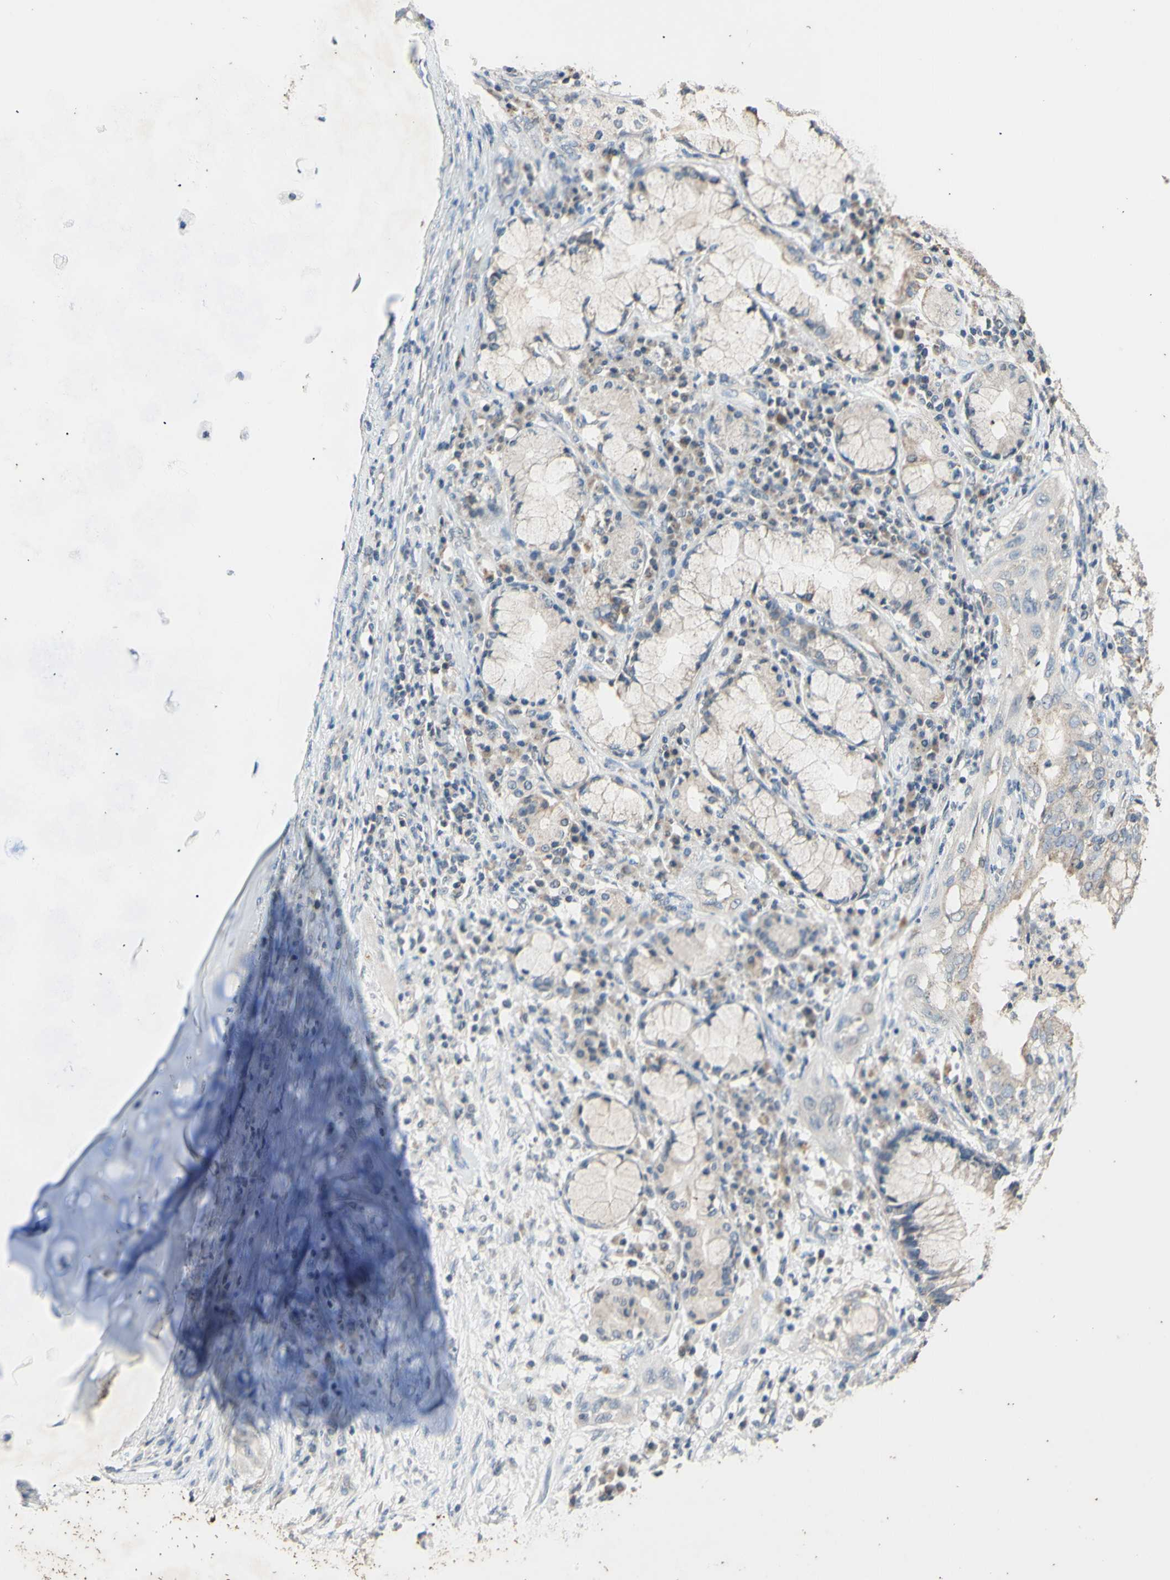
{"staining": {"intensity": "negative", "quantity": "none", "location": "none"}, "tissue": "lung cancer", "cell_type": "Tumor cells", "image_type": "cancer", "snomed": [{"axis": "morphology", "description": "Squamous cell carcinoma, NOS"}, {"axis": "topography", "description": "Lung"}], "caption": "Immunohistochemistry (IHC) photomicrograph of neoplastic tissue: lung squamous cell carcinoma stained with DAB (3,3'-diaminobenzidine) reveals no significant protein expression in tumor cells.", "gene": "PTGIS", "patient": {"sex": "female", "age": 47}}